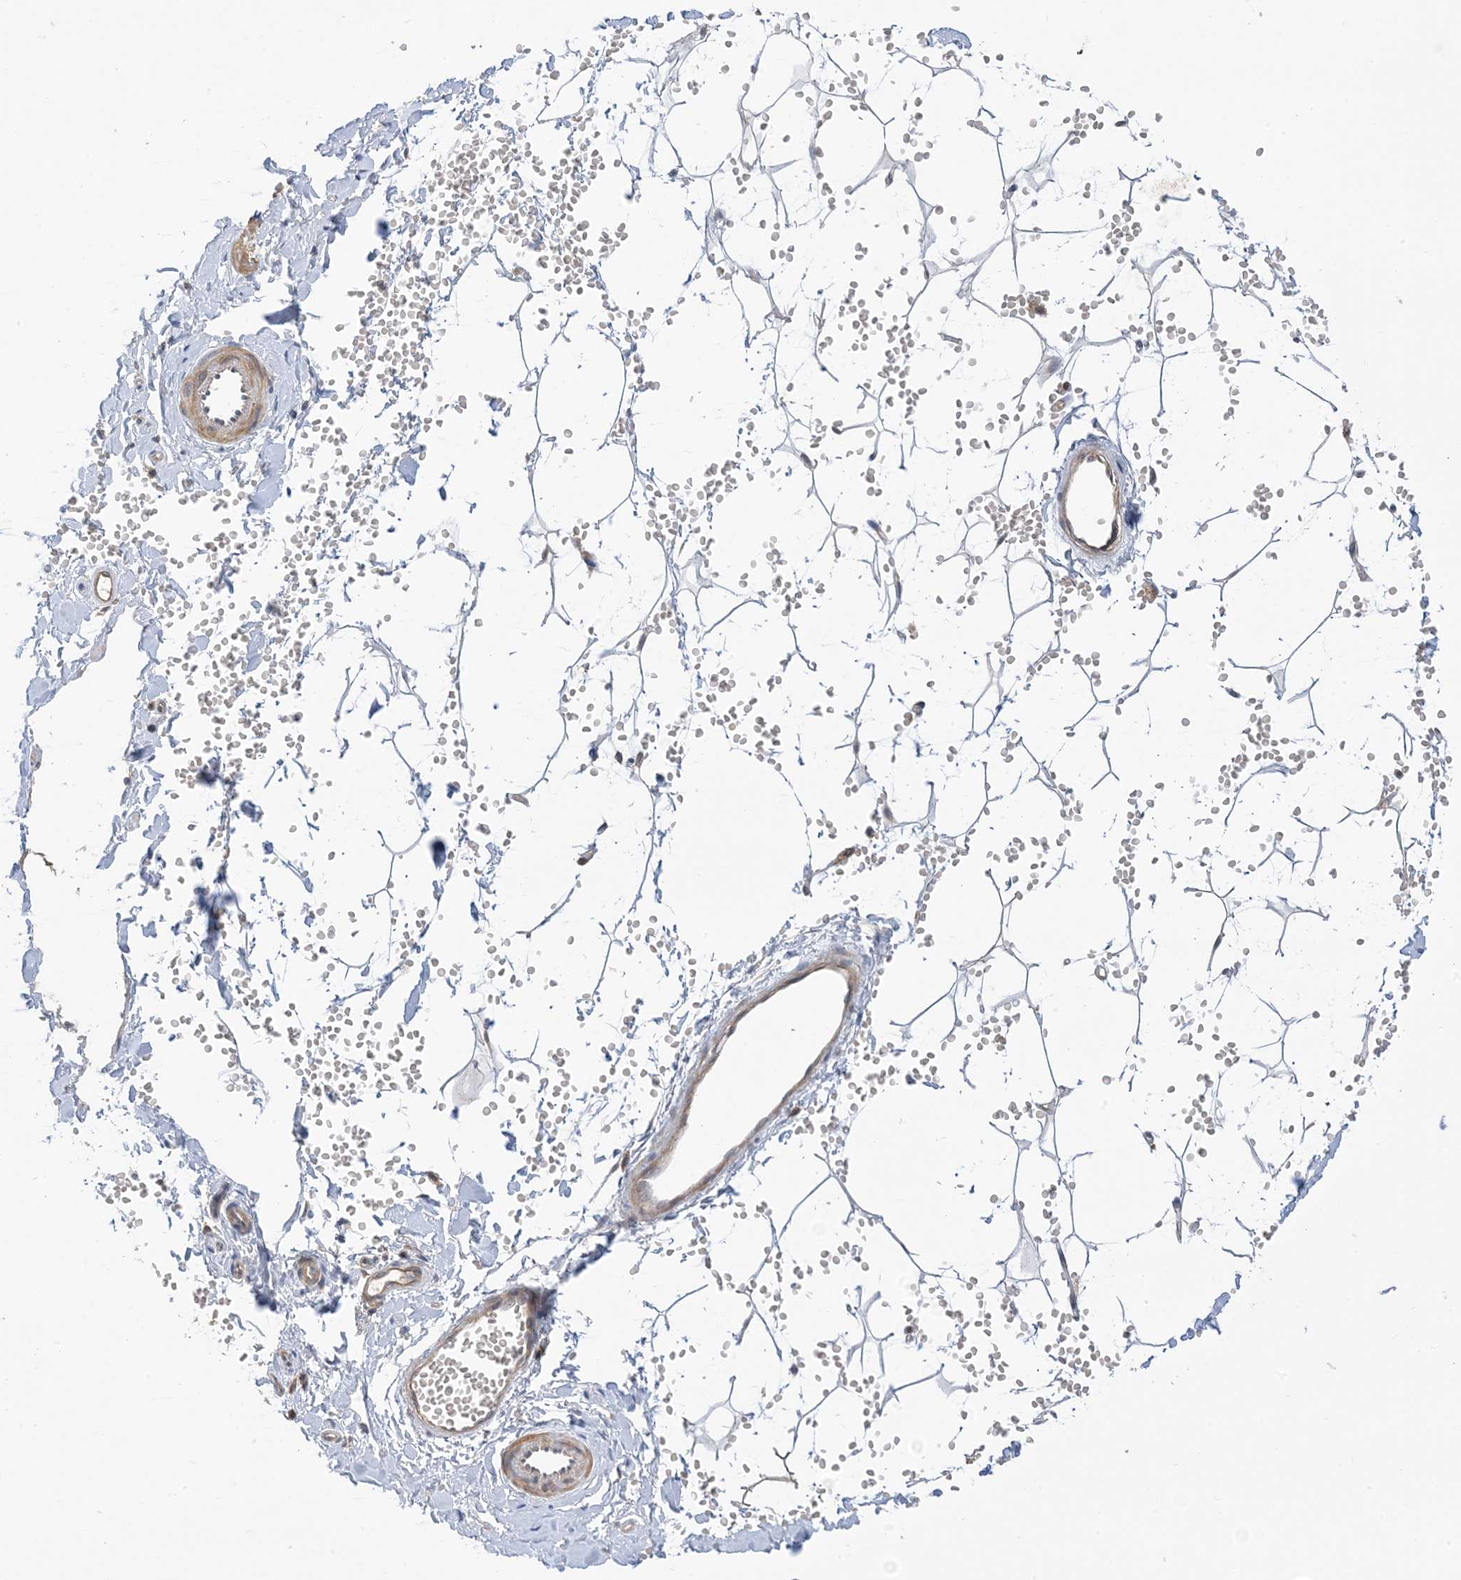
{"staining": {"intensity": "negative", "quantity": "none", "location": "none"}, "tissue": "adipose tissue", "cell_type": "Adipocytes", "image_type": "normal", "snomed": [{"axis": "morphology", "description": "Normal tissue, NOS"}, {"axis": "topography", "description": "Breast"}], "caption": "High magnification brightfield microscopy of normal adipose tissue stained with DAB (3,3'-diaminobenzidine) (brown) and counterstained with hematoxylin (blue): adipocytes show no significant staining. (DAB IHC with hematoxylin counter stain).", "gene": "WDR26", "patient": {"sex": "female", "age": 23}}